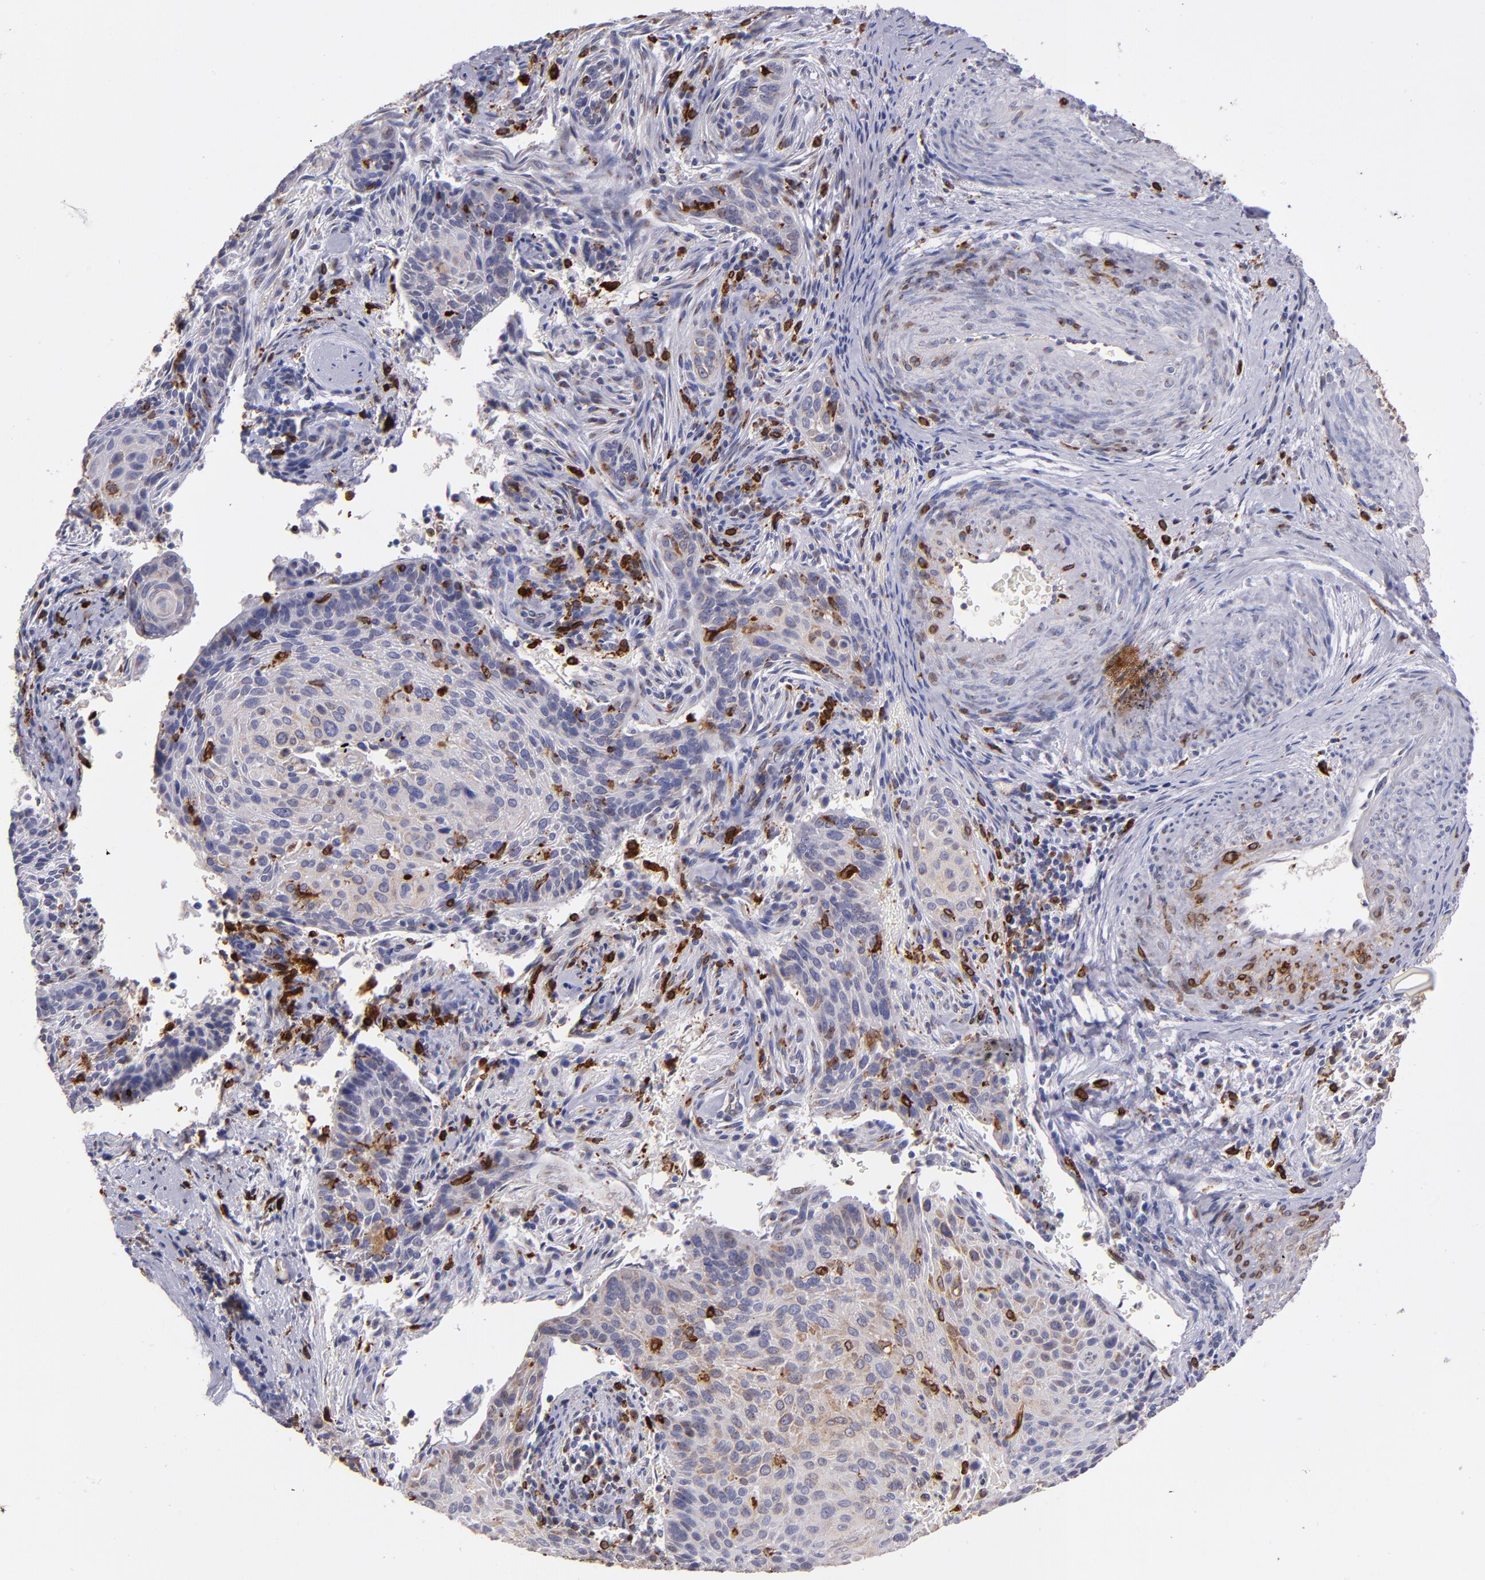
{"staining": {"intensity": "weak", "quantity": "25%-75%", "location": "cytoplasmic/membranous"}, "tissue": "cervical cancer", "cell_type": "Tumor cells", "image_type": "cancer", "snomed": [{"axis": "morphology", "description": "Squamous cell carcinoma, NOS"}, {"axis": "topography", "description": "Cervix"}], "caption": "Tumor cells show low levels of weak cytoplasmic/membranous expression in about 25%-75% of cells in cervical cancer. The staining was performed using DAB (3,3'-diaminobenzidine) to visualize the protein expression in brown, while the nuclei were stained in blue with hematoxylin (Magnification: 20x).", "gene": "PTGS1", "patient": {"sex": "female", "age": 33}}